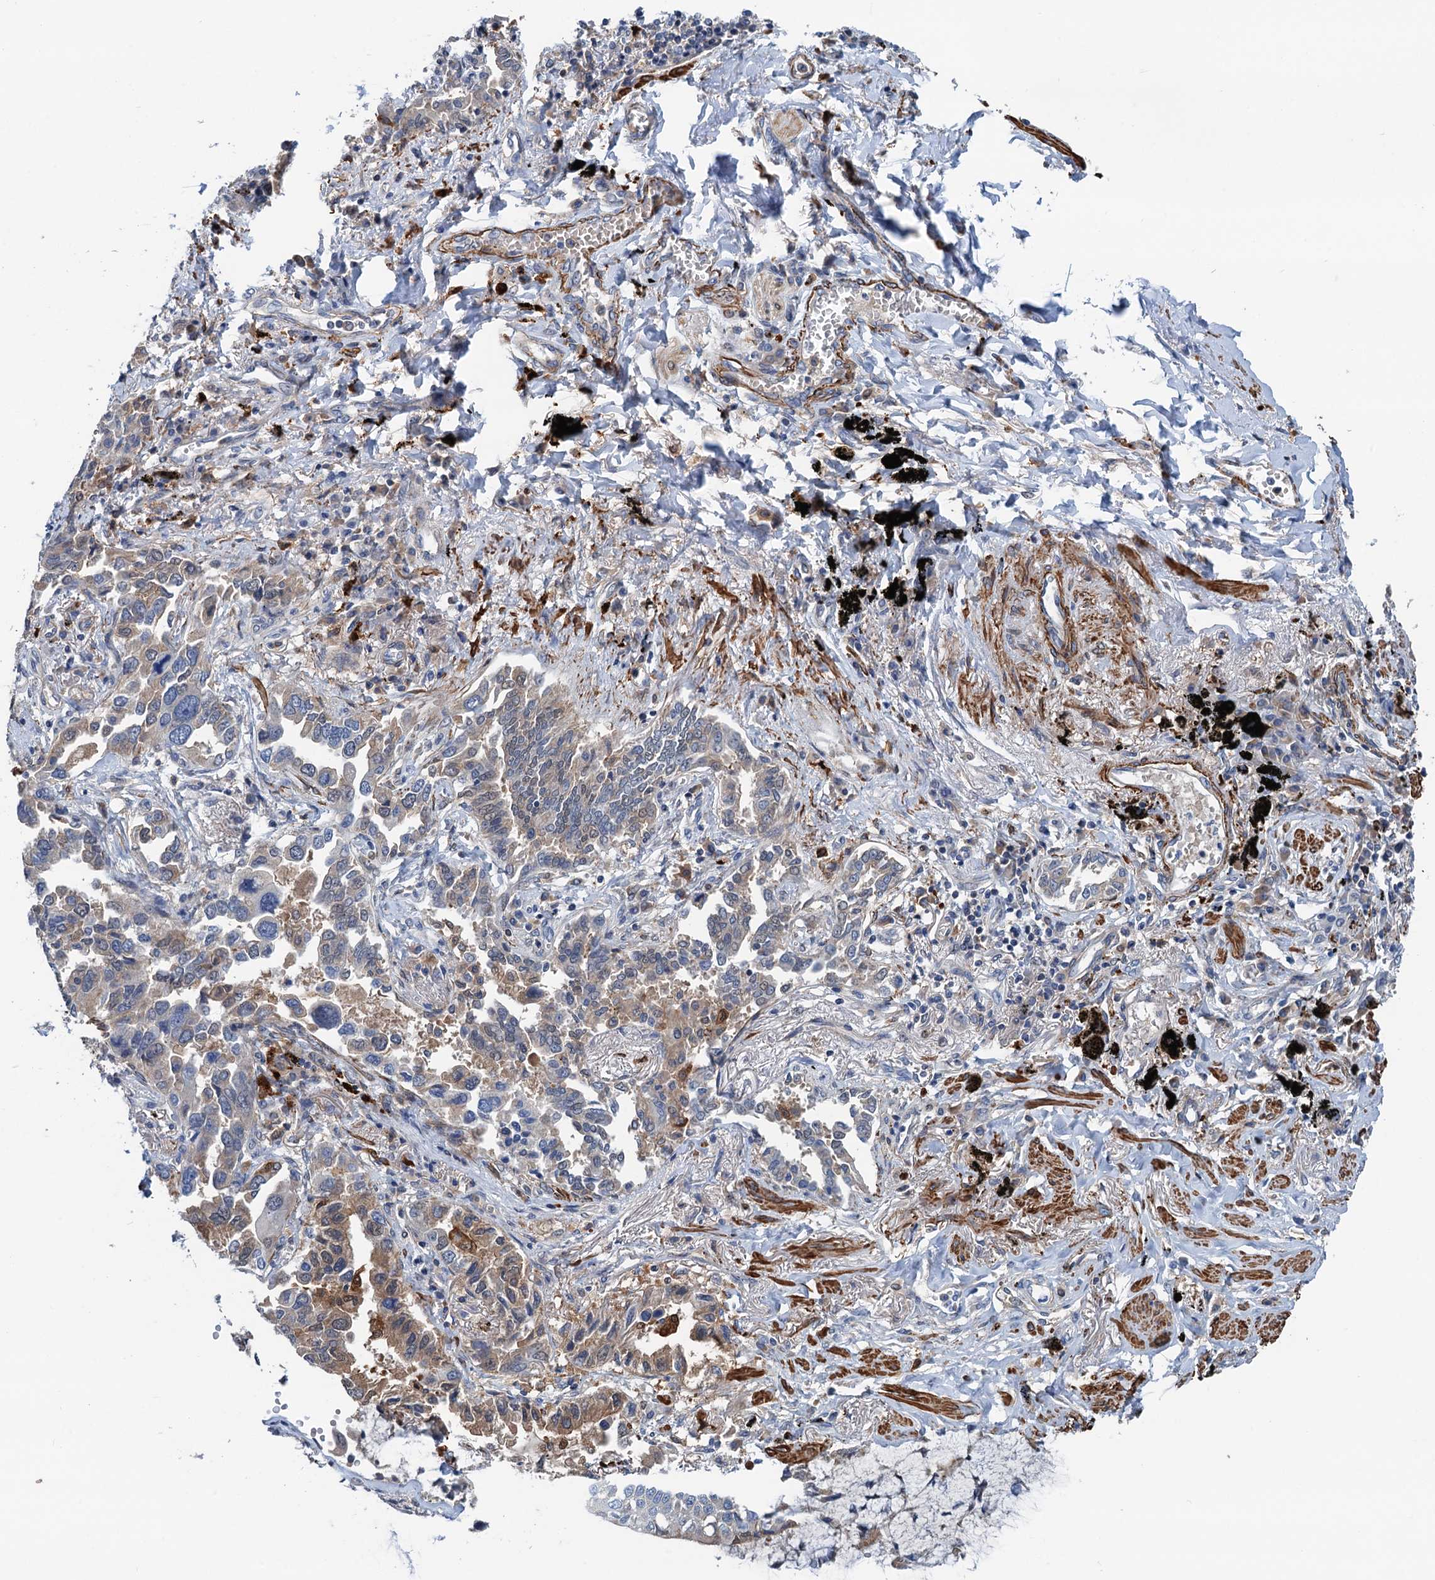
{"staining": {"intensity": "weak", "quantity": "<25%", "location": "cytoplasmic/membranous"}, "tissue": "lung cancer", "cell_type": "Tumor cells", "image_type": "cancer", "snomed": [{"axis": "morphology", "description": "Adenocarcinoma, NOS"}, {"axis": "topography", "description": "Lung"}], "caption": "Lung cancer stained for a protein using IHC exhibits no expression tumor cells.", "gene": "CSTPP1", "patient": {"sex": "male", "age": 67}}